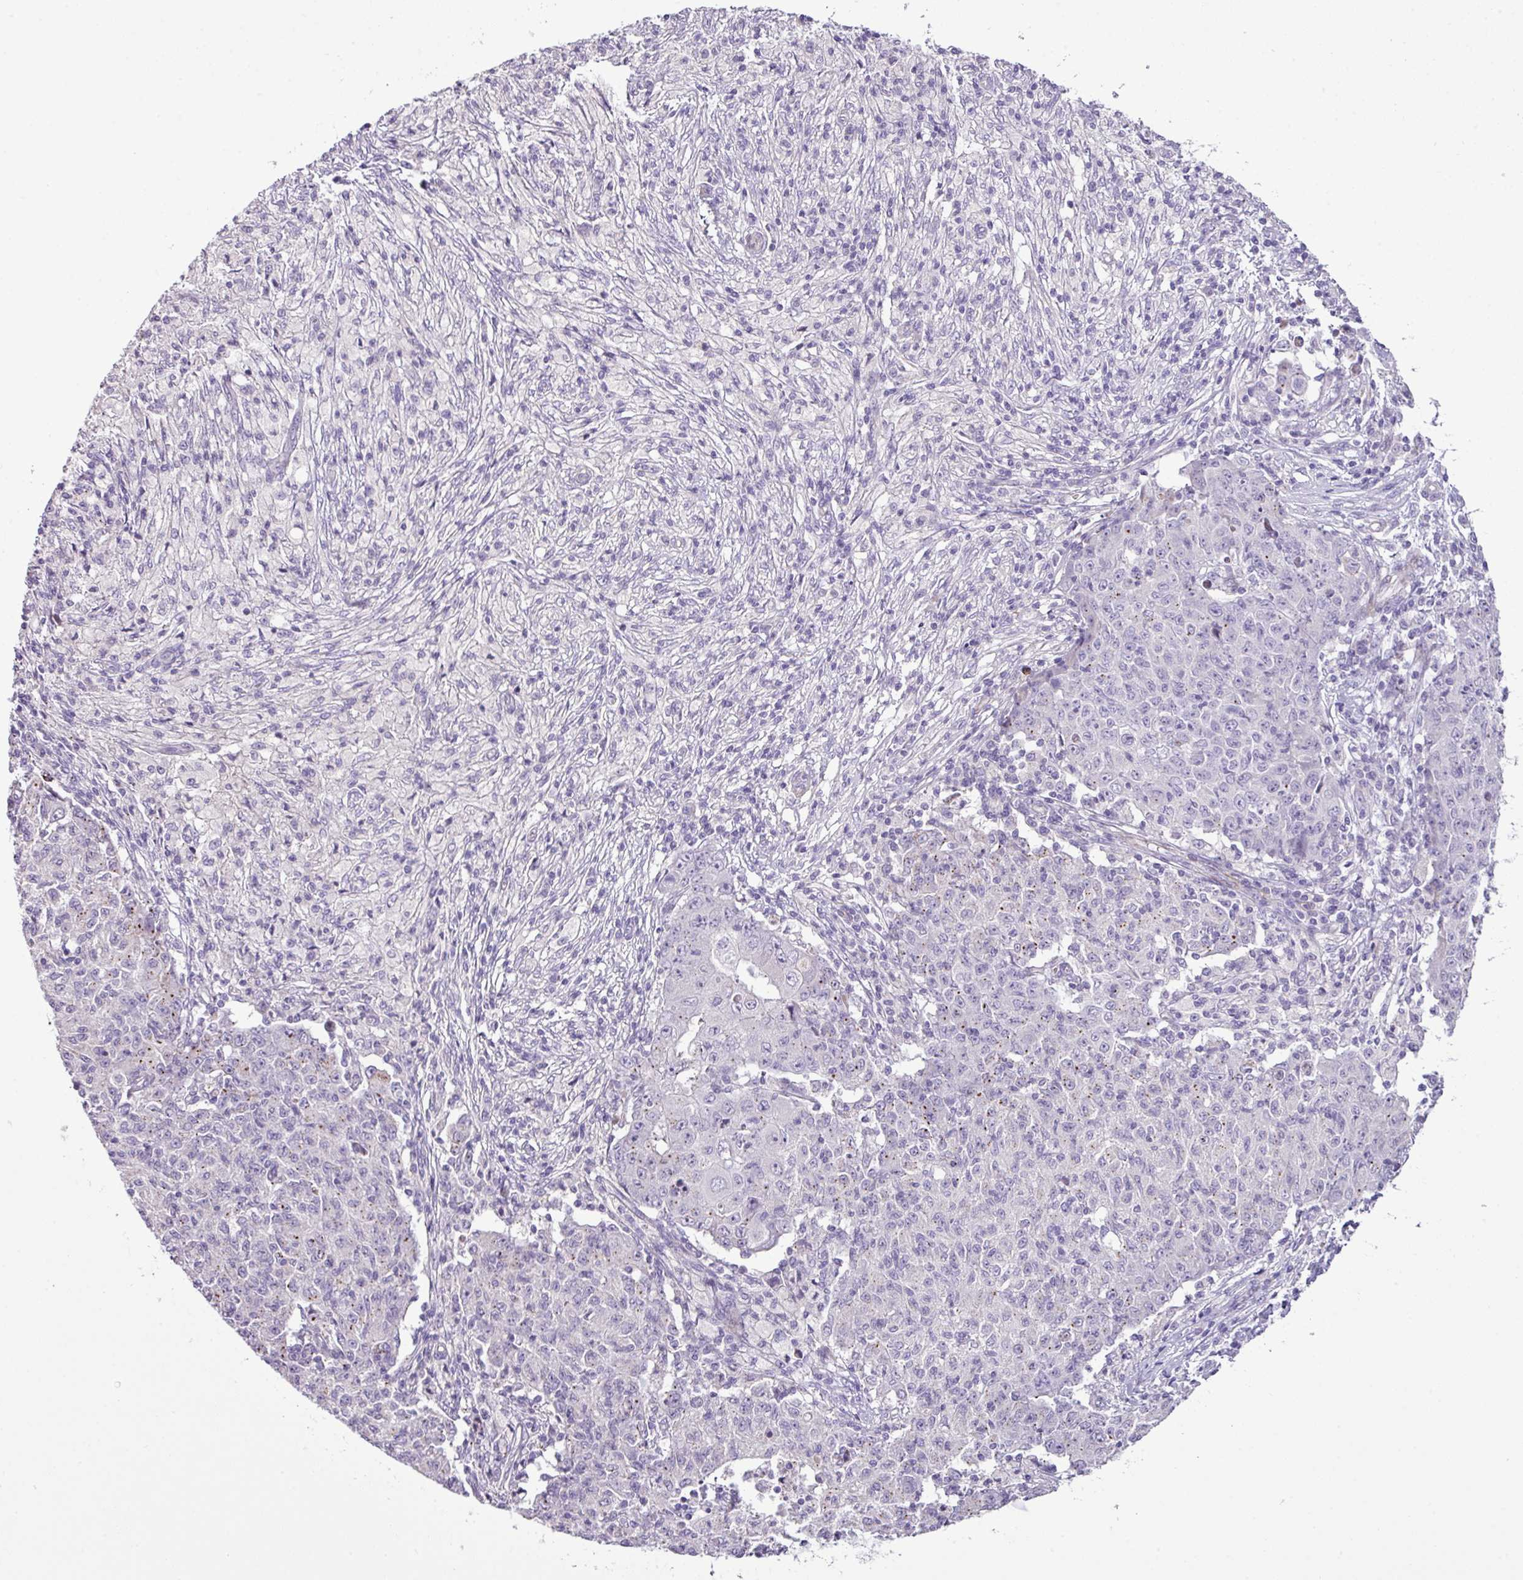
{"staining": {"intensity": "moderate", "quantity": "<25%", "location": "cytoplasmic/membranous"}, "tissue": "ovarian cancer", "cell_type": "Tumor cells", "image_type": "cancer", "snomed": [{"axis": "morphology", "description": "Carcinoma, endometroid"}, {"axis": "topography", "description": "Ovary"}], "caption": "Moderate cytoplasmic/membranous positivity for a protein is present in about <25% of tumor cells of ovarian endometroid carcinoma using immunohistochemistry (IHC).", "gene": "DNAJB13", "patient": {"sex": "female", "age": 42}}